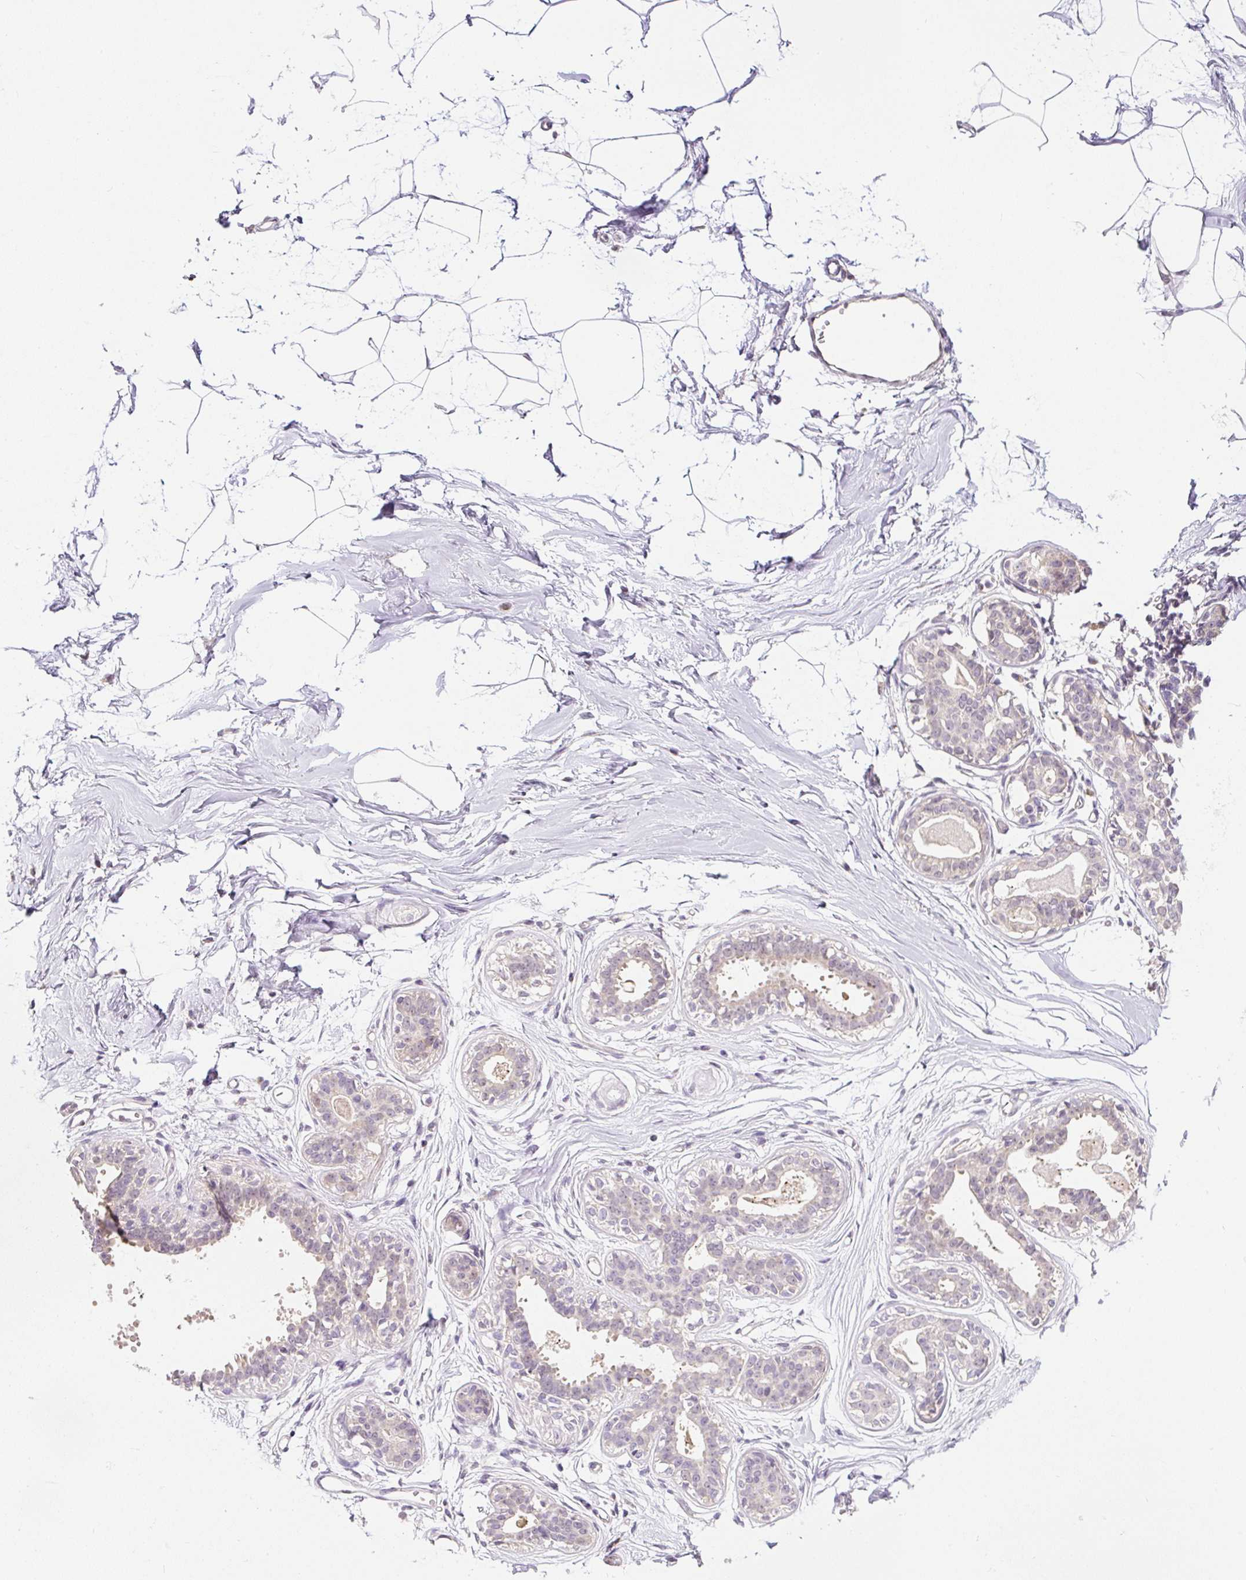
{"staining": {"intensity": "negative", "quantity": "none", "location": "none"}, "tissue": "breast", "cell_type": "Adipocytes", "image_type": "normal", "snomed": [{"axis": "morphology", "description": "Normal tissue, NOS"}, {"axis": "topography", "description": "Breast"}], "caption": "Immunohistochemistry (IHC) image of benign human breast stained for a protein (brown), which displays no positivity in adipocytes. (DAB IHC with hematoxylin counter stain).", "gene": "RACGAP1", "patient": {"sex": "female", "age": 45}}